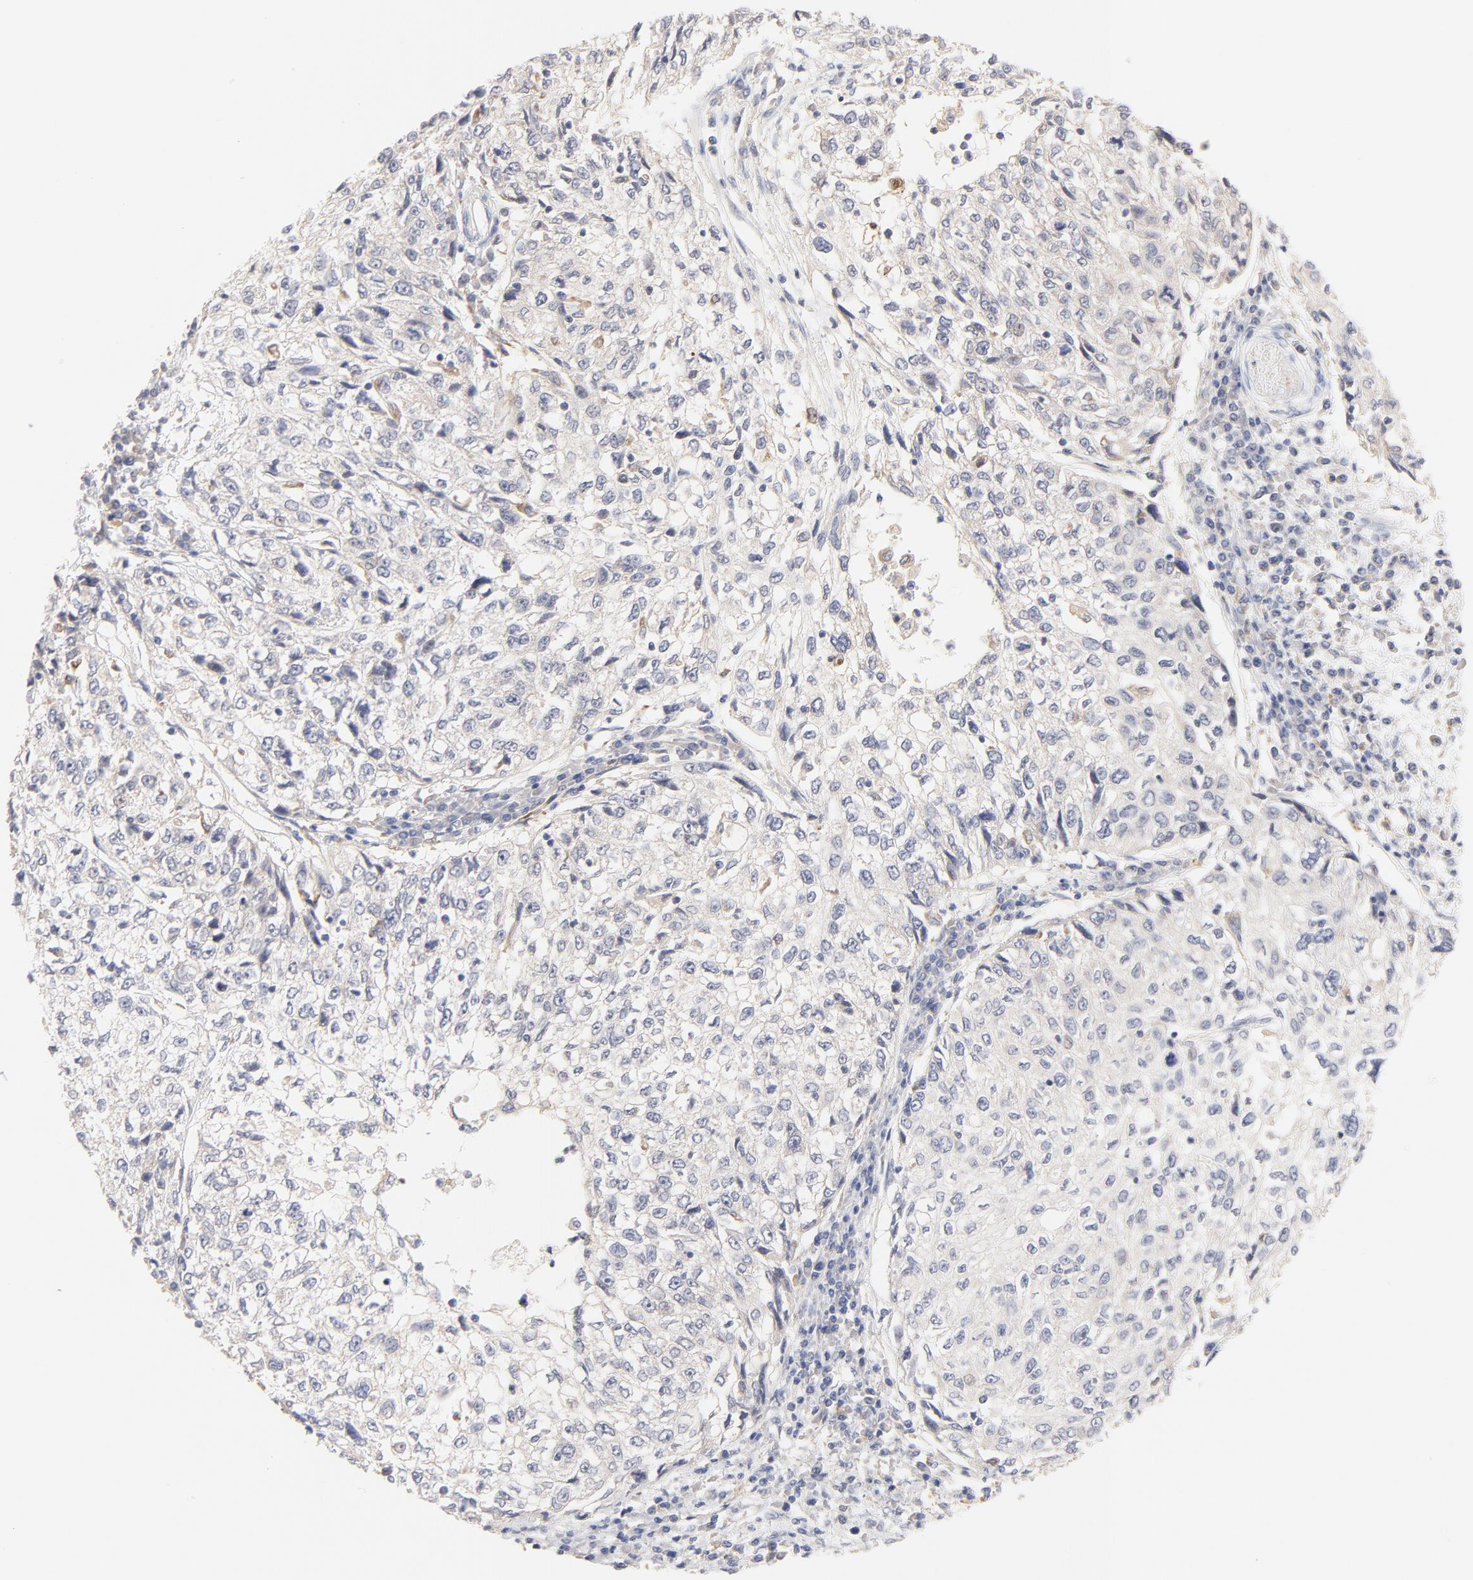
{"staining": {"intensity": "negative", "quantity": "none", "location": "none"}, "tissue": "cervical cancer", "cell_type": "Tumor cells", "image_type": "cancer", "snomed": [{"axis": "morphology", "description": "Squamous cell carcinoma, NOS"}, {"axis": "topography", "description": "Cervix"}], "caption": "Immunohistochemistry micrograph of neoplastic tissue: cervical cancer stained with DAB (3,3'-diaminobenzidine) reveals no significant protein staining in tumor cells.", "gene": "MTERF2", "patient": {"sex": "female", "age": 57}}